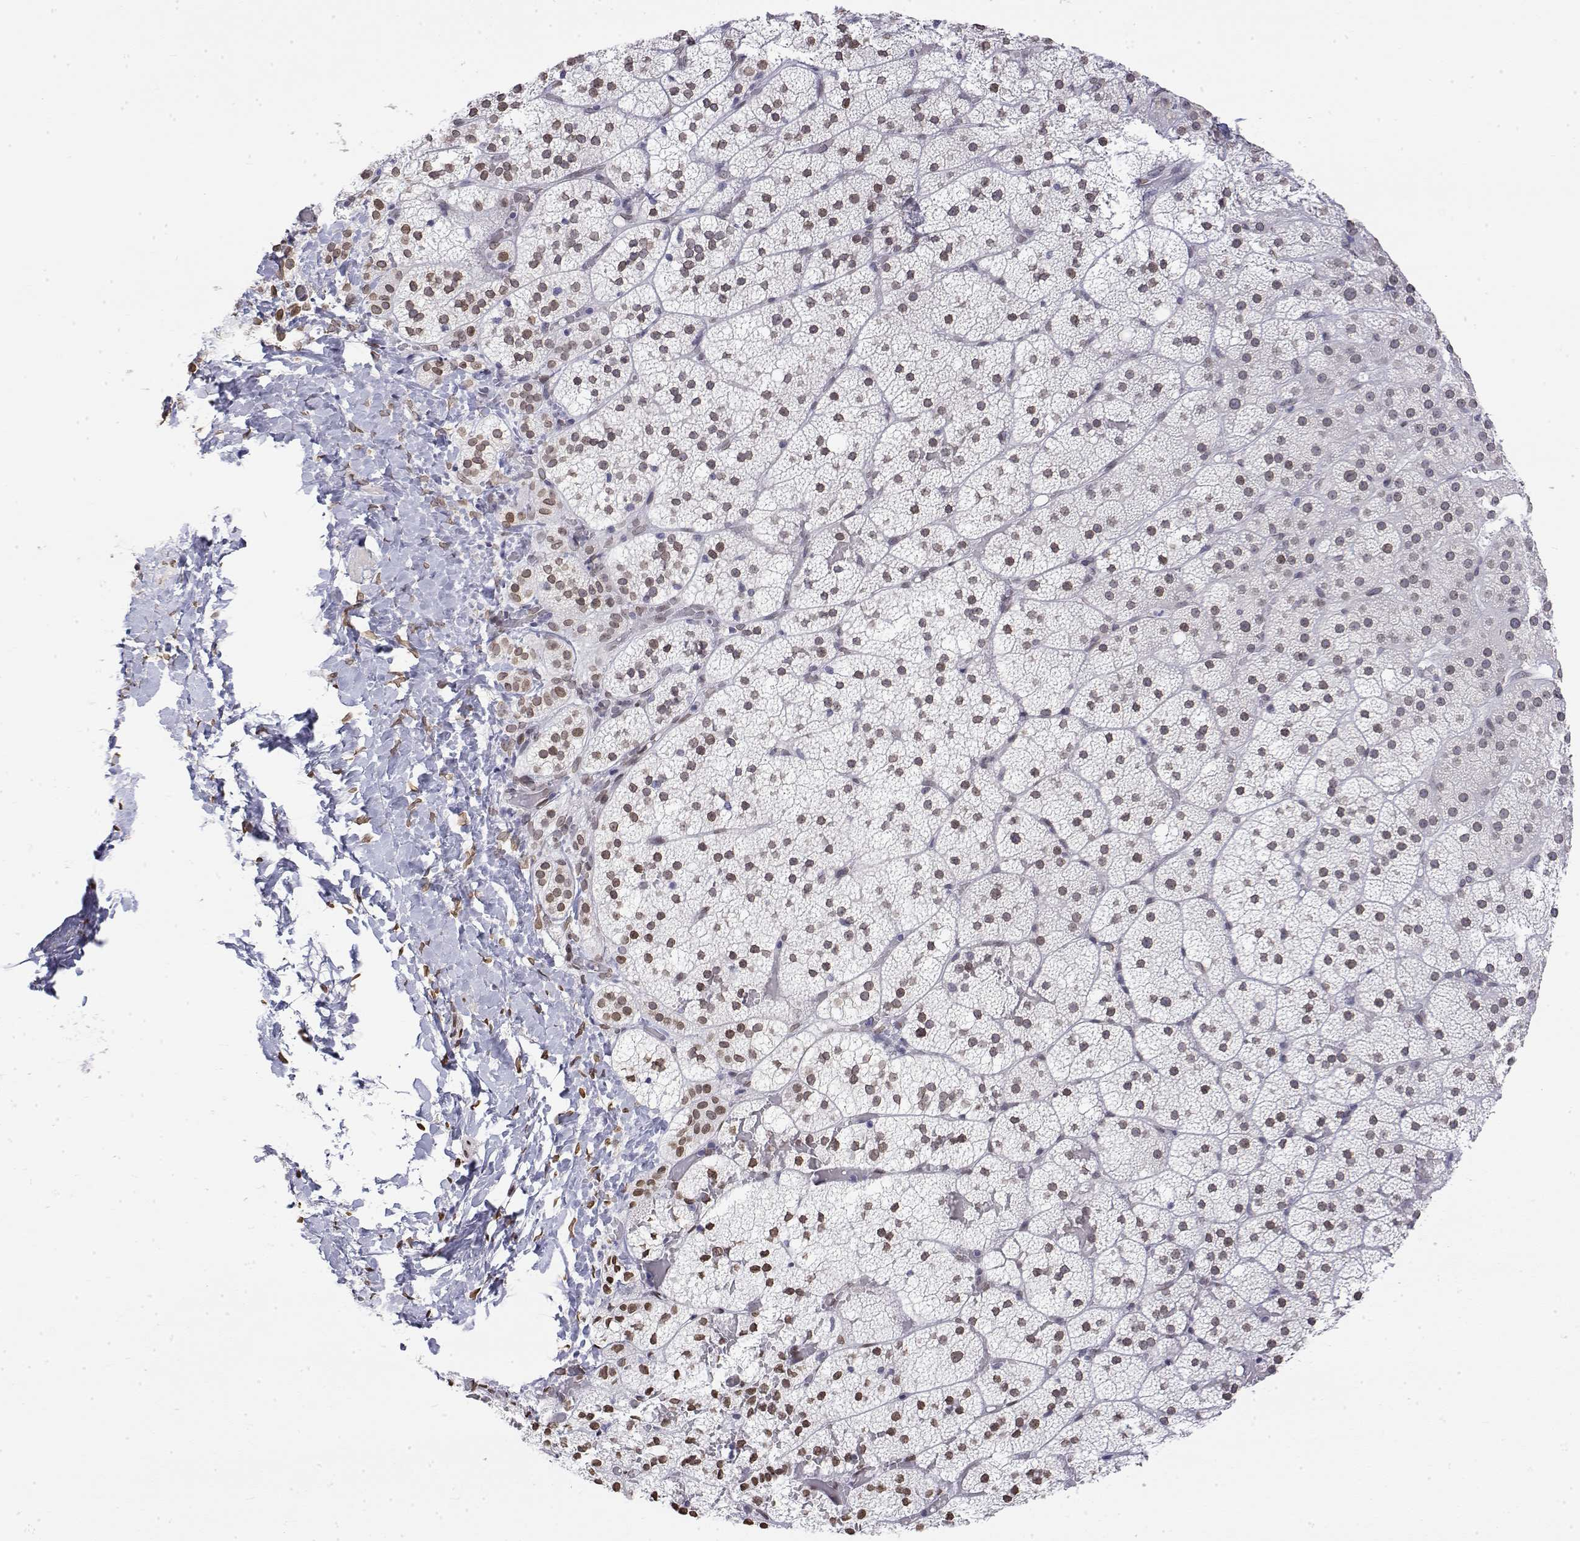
{"staining": {"intensity": "moderate", "quantity": "25%-75%", "location": "nuclear"}, "tissue": "adrenal gland", "cell_type": "Glandular cells", "image_type": "normal", "snomed": [{"axis": "morphology", "description": "Normal tissue, NOS"}, {"axis": "topography", "description": "Adrenal gland"}], "caption": "DAB (3,3'-diaminobenzidine) immunohistochemical staining of normal adrenal gland shows moderate nuclear protein expression in approximately 25%-75% of glandular cells. The staining was performed using DAB (3,3'-diaminobenzidine), with brown indicating positive protein expression. Nuclei are stained blue with hematoxylin.", "gene": "ZNF532", "patient": {"sex": "male", "age": 53}}